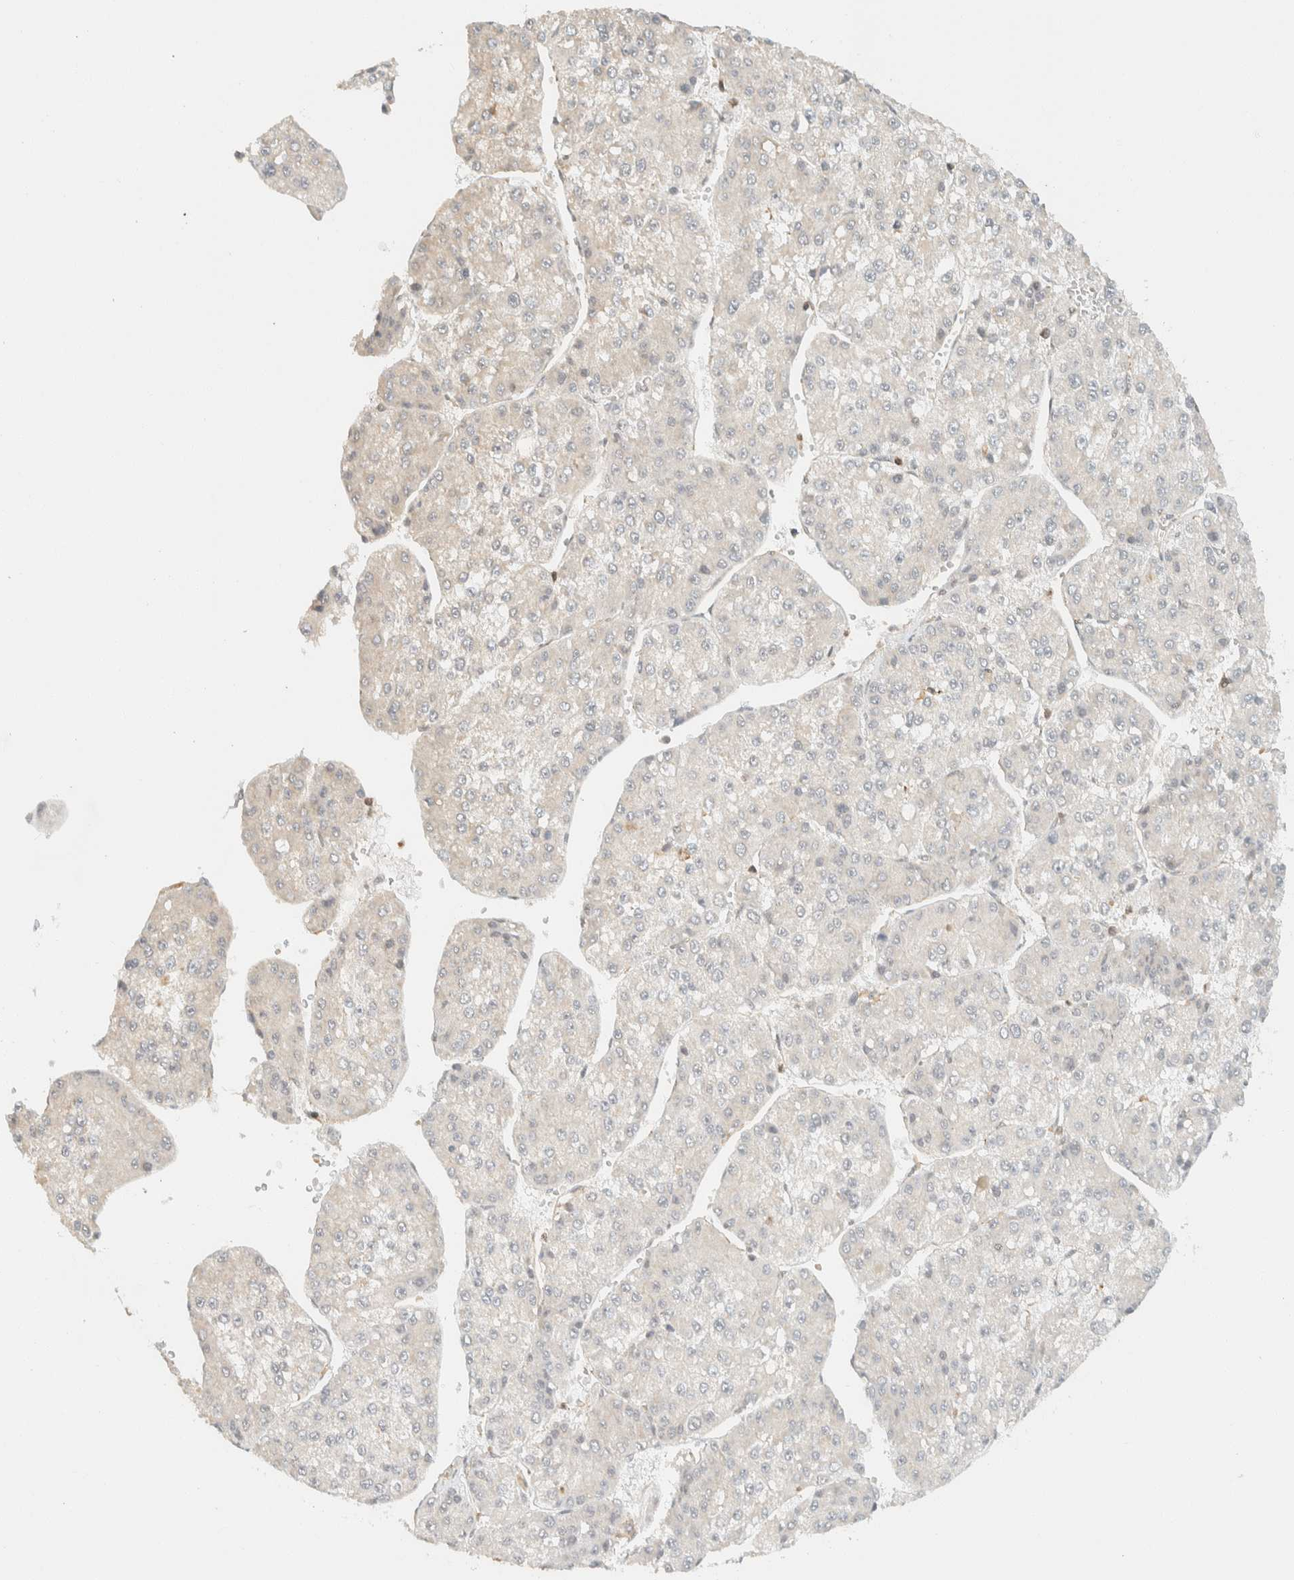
{"staining": {"intensity": "negative", "quantity": "none", "location": "none"}, "tissue": "liver cancer", "cell_type": "Tumor cells", "image_type": "cancer", "snomed": [{"axis": "morphology", "description": "Carcinoma, Hepatocellular, NOS"}, {"axis": "topography", "description": "Liver"}], "caption": "This is a micrograph of immunohistochemistry (IHC) staining of hepatocellular carcinoma (liver), which shows no staining in tumor cells.", "gene": "ARFGEF1", "patient": {"sex": "female", "age": 73}}